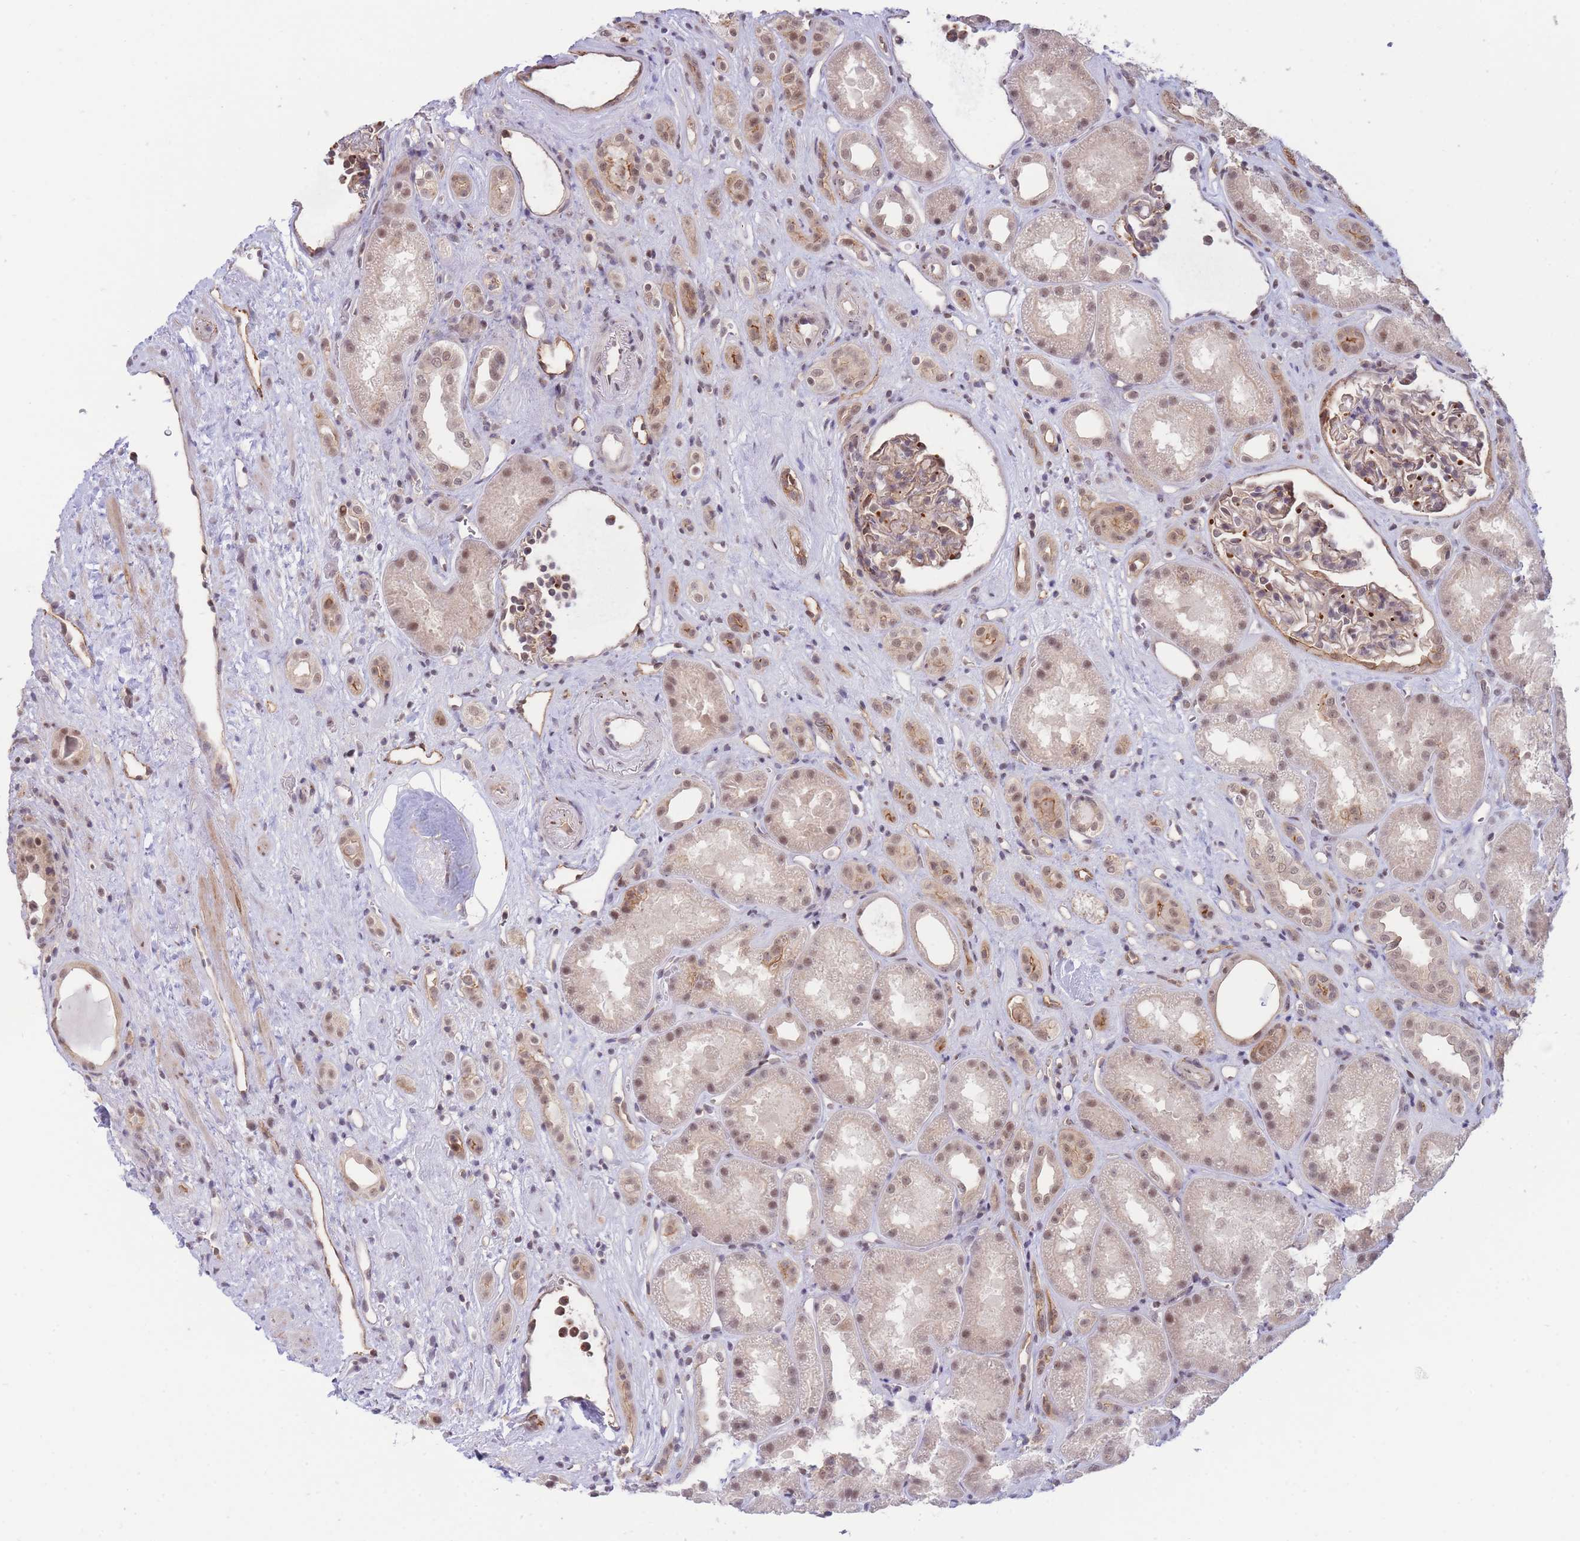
{"staining": {"intensity": "weak", "quantity": "25%-75%", "location": "cytoplasmic/membranous,nuclear"}, "tissue": "kidney", "cell_type": "Cells in glomeruli", "image_type": "normal", "snomed": [{"axis": "morphology", "description": "Normal tissue, NOS"}, {"axis": "topography", "description": "Kidney"}], "caption": "Benign kidney was stained to show a protein in brown. There is low levels of weak cytoplasmic/membranous,nuclear expression in approximately 25%-75% of cells in glomeruli. (DAB IHC with brightfield microscopy, high magnification).", "gene": "BOD1L1", "patient": {"sex": "male", "age": 61}}